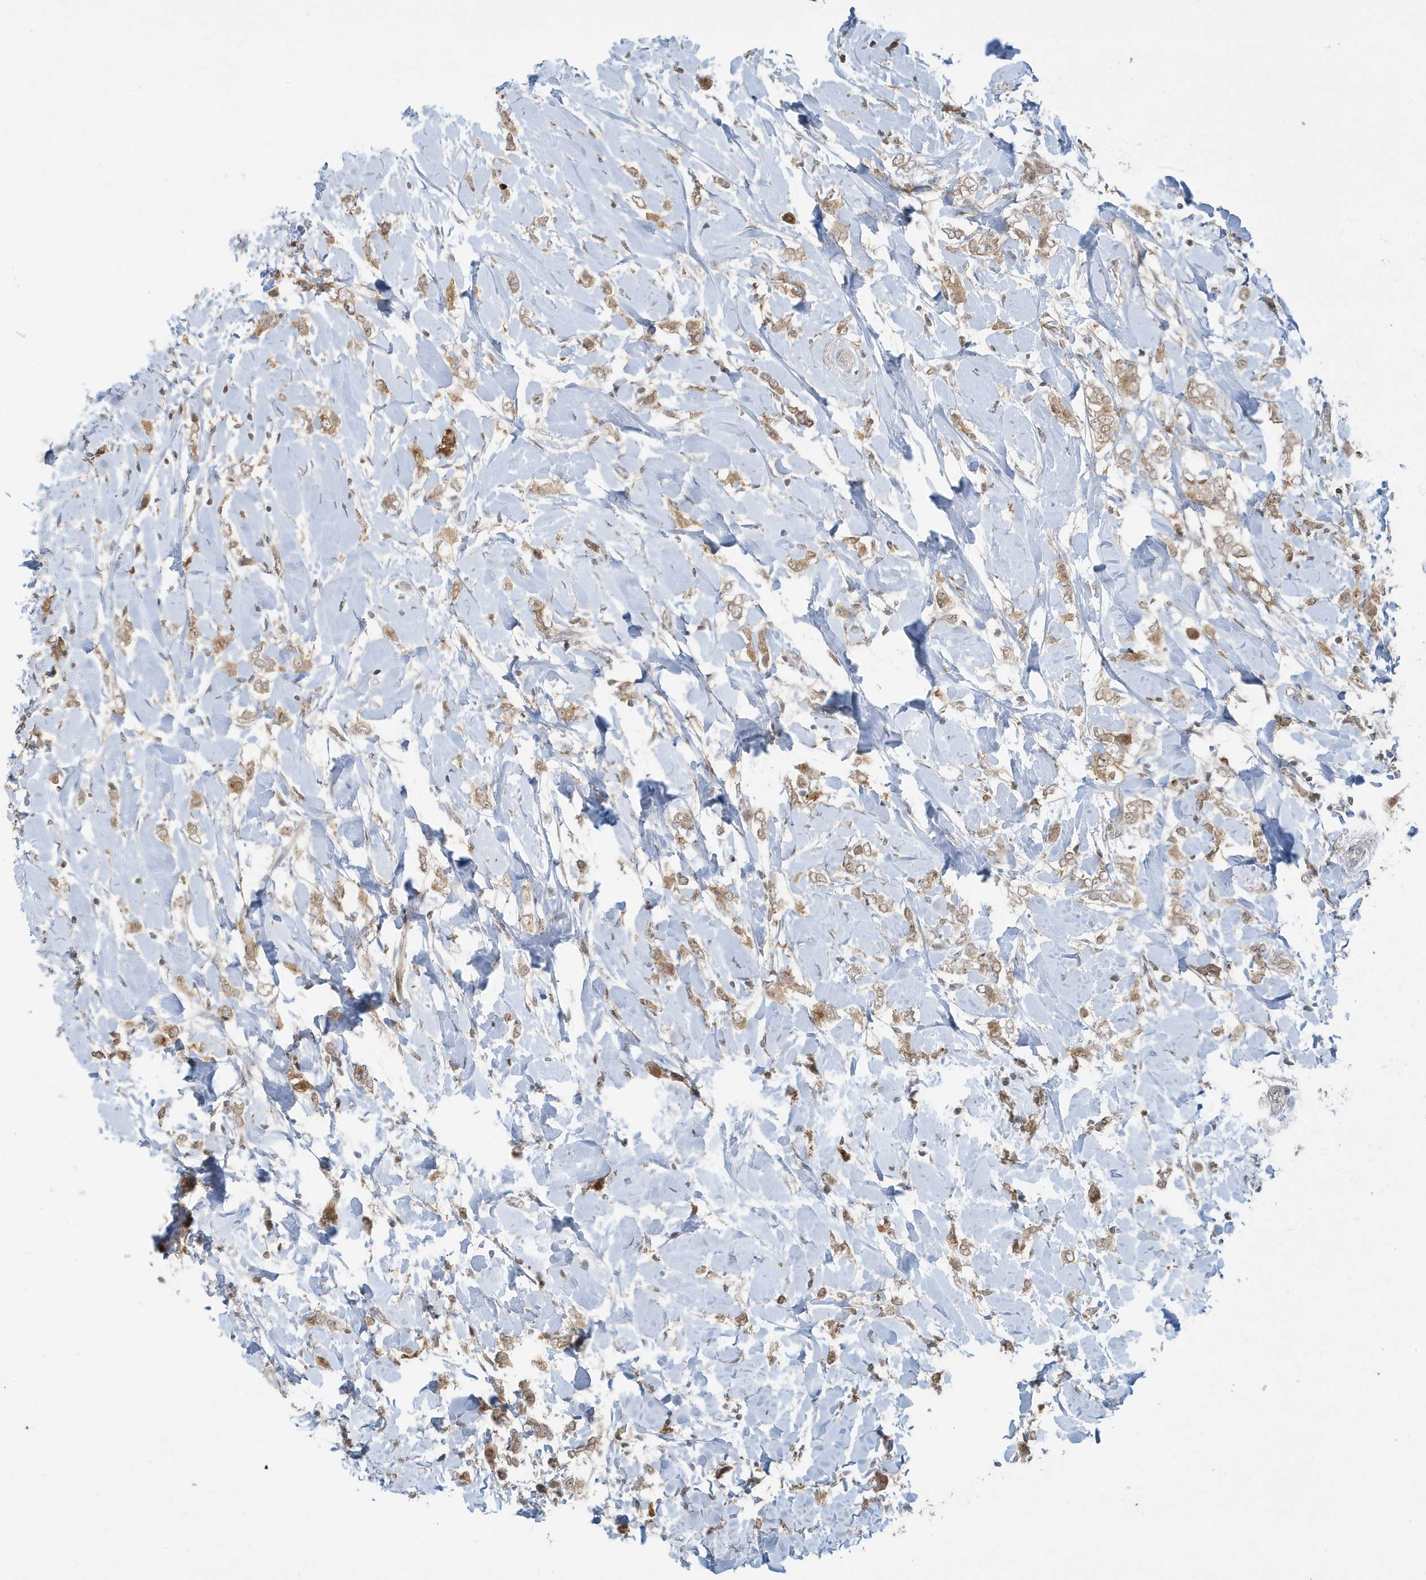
{"staining": {"intensity": "moderate", "quantity": ">75%", "location": "cytoplasmic/membranous"}, "tissue": "breast cancer", "cell_type": "Tumor cells", "image_type": "cancer", "snomed": [{"axis": "morphology", "description": "Normal tissue, NOS"}, {"axis": "morphology", "description": "Lobular carcinoma"}, {"axis": "topography", "description": "Breast"}], "caption": "IHC image of neoplastic tissue: lobular carcinoma (breast) stained using immunohistochemistry (IHC) shows medium levels of moderate protein expression localized specifically in the cytoplasmic/membranous of tumor cells, appearing as a cytoplasmic/membranous brown color.", "gene": "PRRT3", "patient": {"sex": "female", "age": 47}}